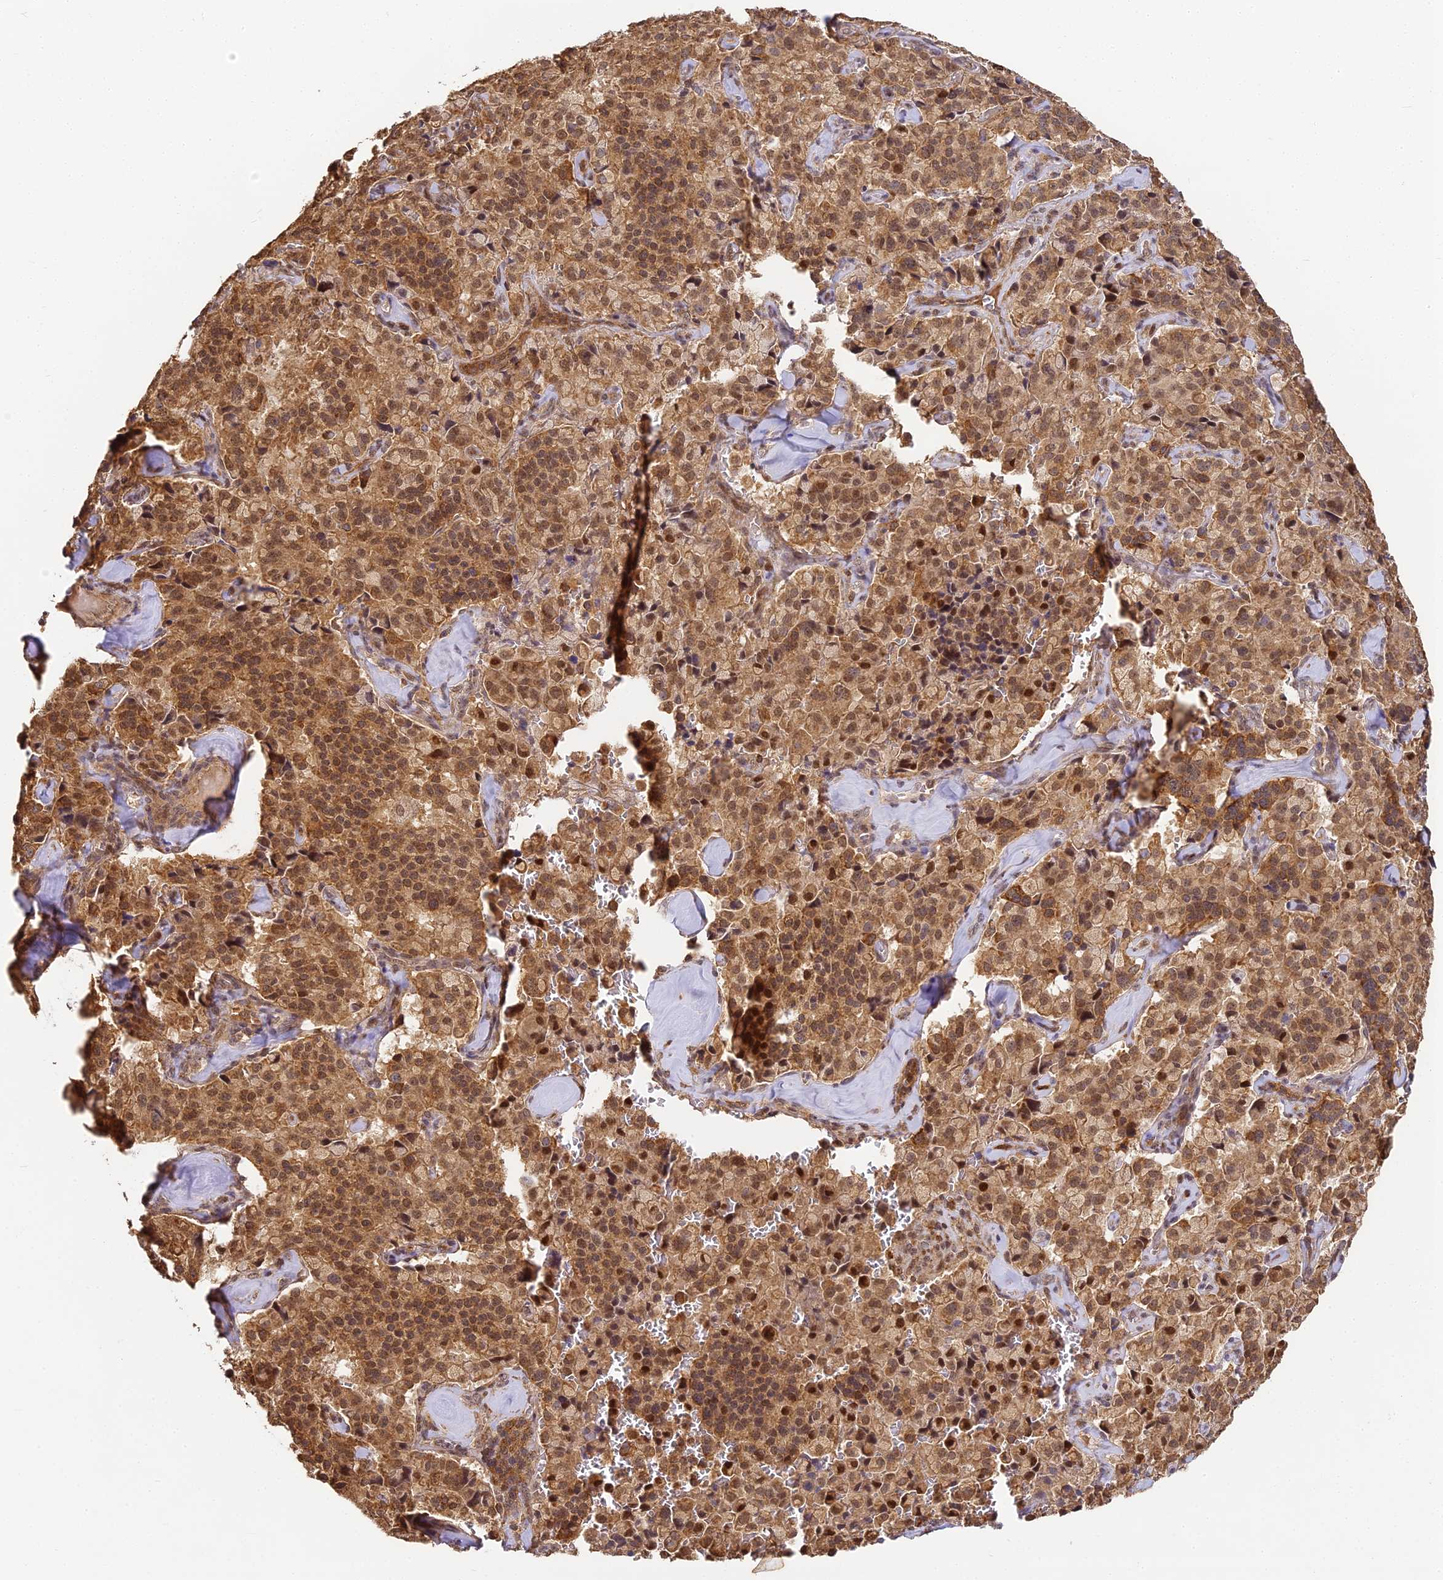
{"staining": {"intensity": "moderate", "quantity": ">75%", "location": "cytoplasmic/membranous,nuclear"}, "tissue": "pancreatic cancer", "cell_type": "Tumor cells", "image_type": "cancer", "snomed": [{"axis": "morphology", "description": "Adenocarcinoma, NOS"}, {"axis": "topography", "description": "Pancreas"}], "caption": "Human pancreatic adenocarcinoma stained with a brown dye demonstrates moderate cytoplasmic/membranous and nuclear positive positivity in about >75% of tumor cells.", "gene": "ZNF443", "patient": {"sex": "male", "age": 65}}